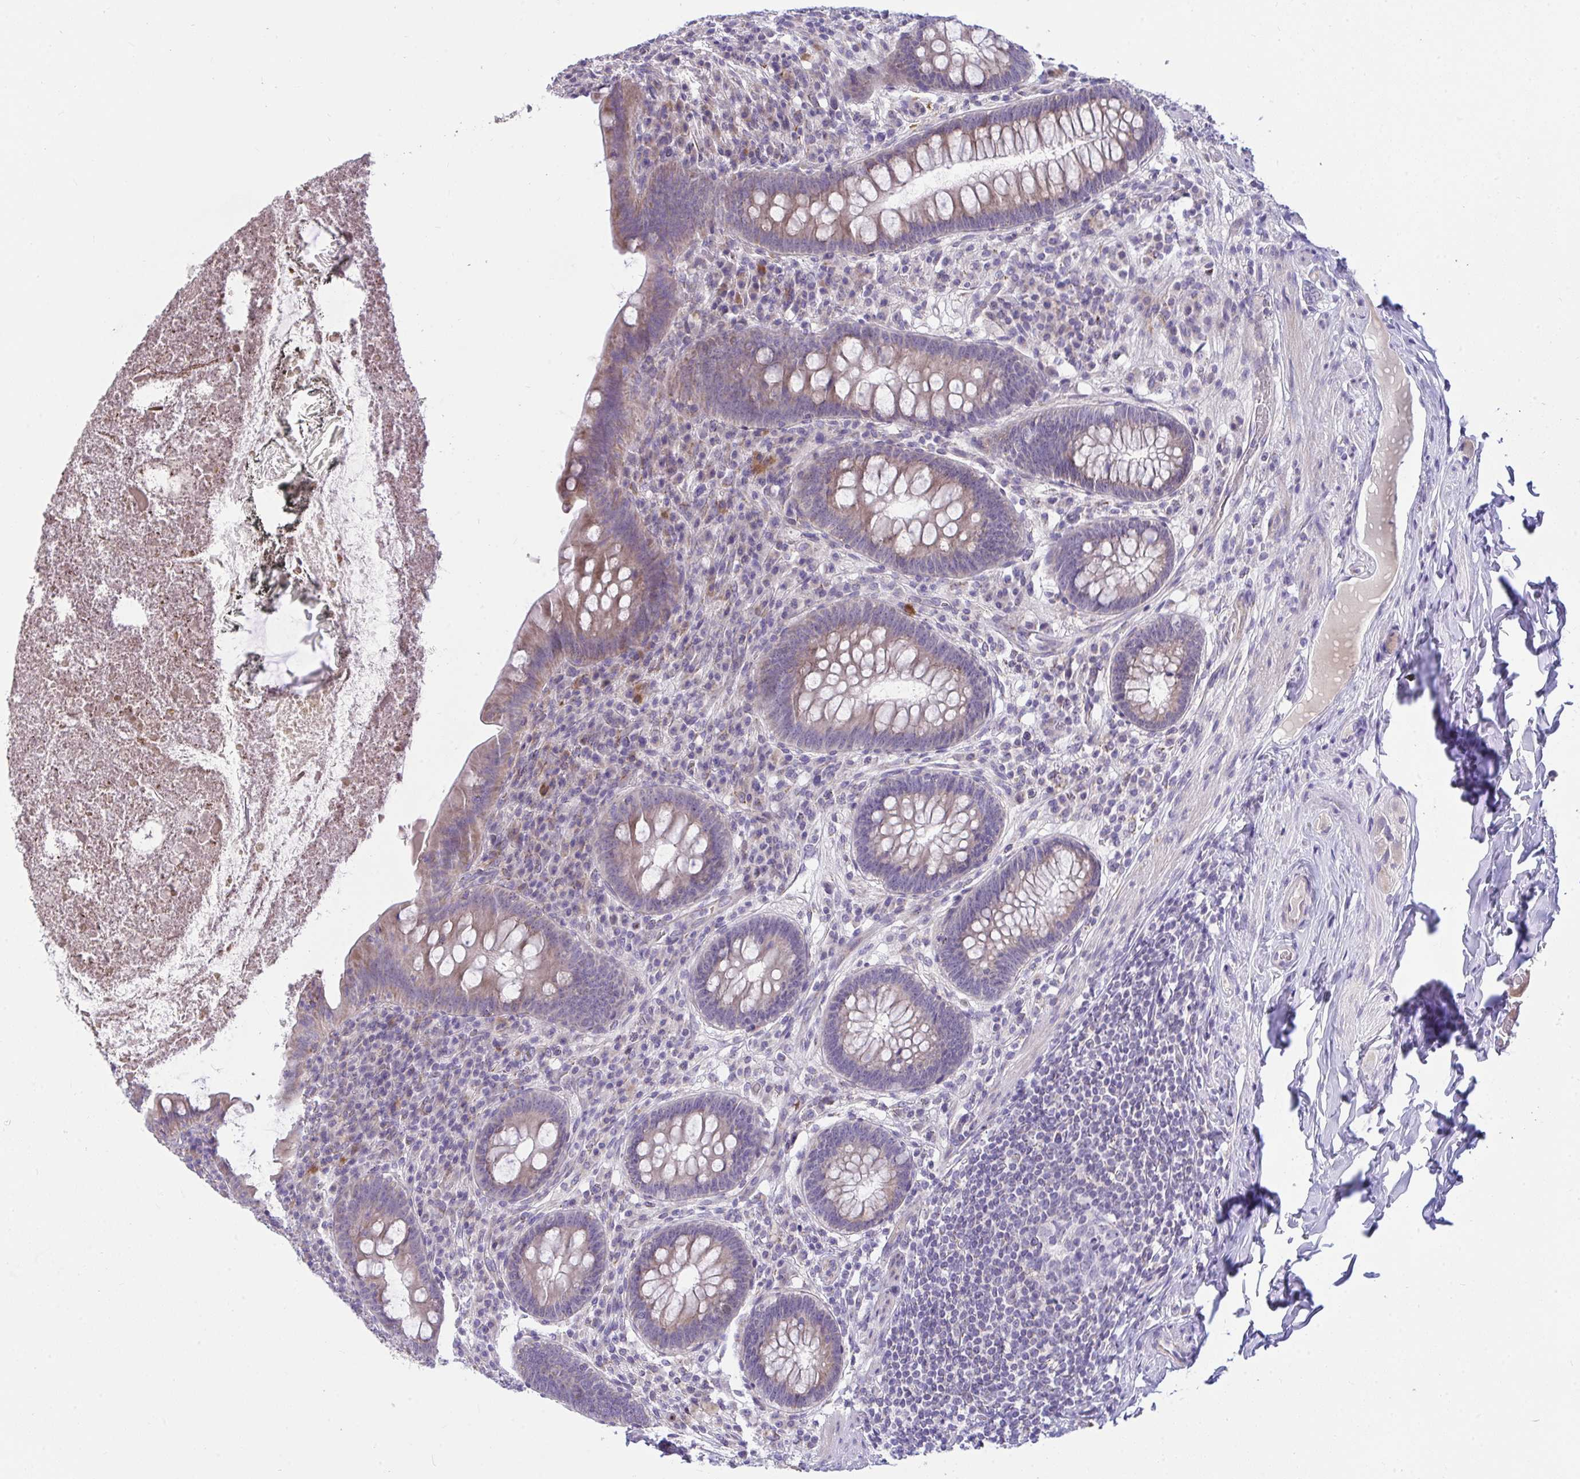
{"staining": {"intensity": "weak", "quantity": ">75%", "location": "cytoplasmic/membranous"}, "tissue": "appendix", "cell_type": "Glandular cells", "image_type": "normal", "snomed": [{"axis": "morphology", "description": "Normal tissue, NOS"}, {"axis": "topography", "description": "Appendix"}], "caption": "Immunohistochemistry (DAB) staining of unremarkable human appendix reveals weak cytoplasmic/membranous protein expression in approximately >75% of glandular cells. (brown staining indicates protein expression, while blue staining denotes nuclei).", "gene": "CEP63", "patient": {"sex": "male", "age": 71}}